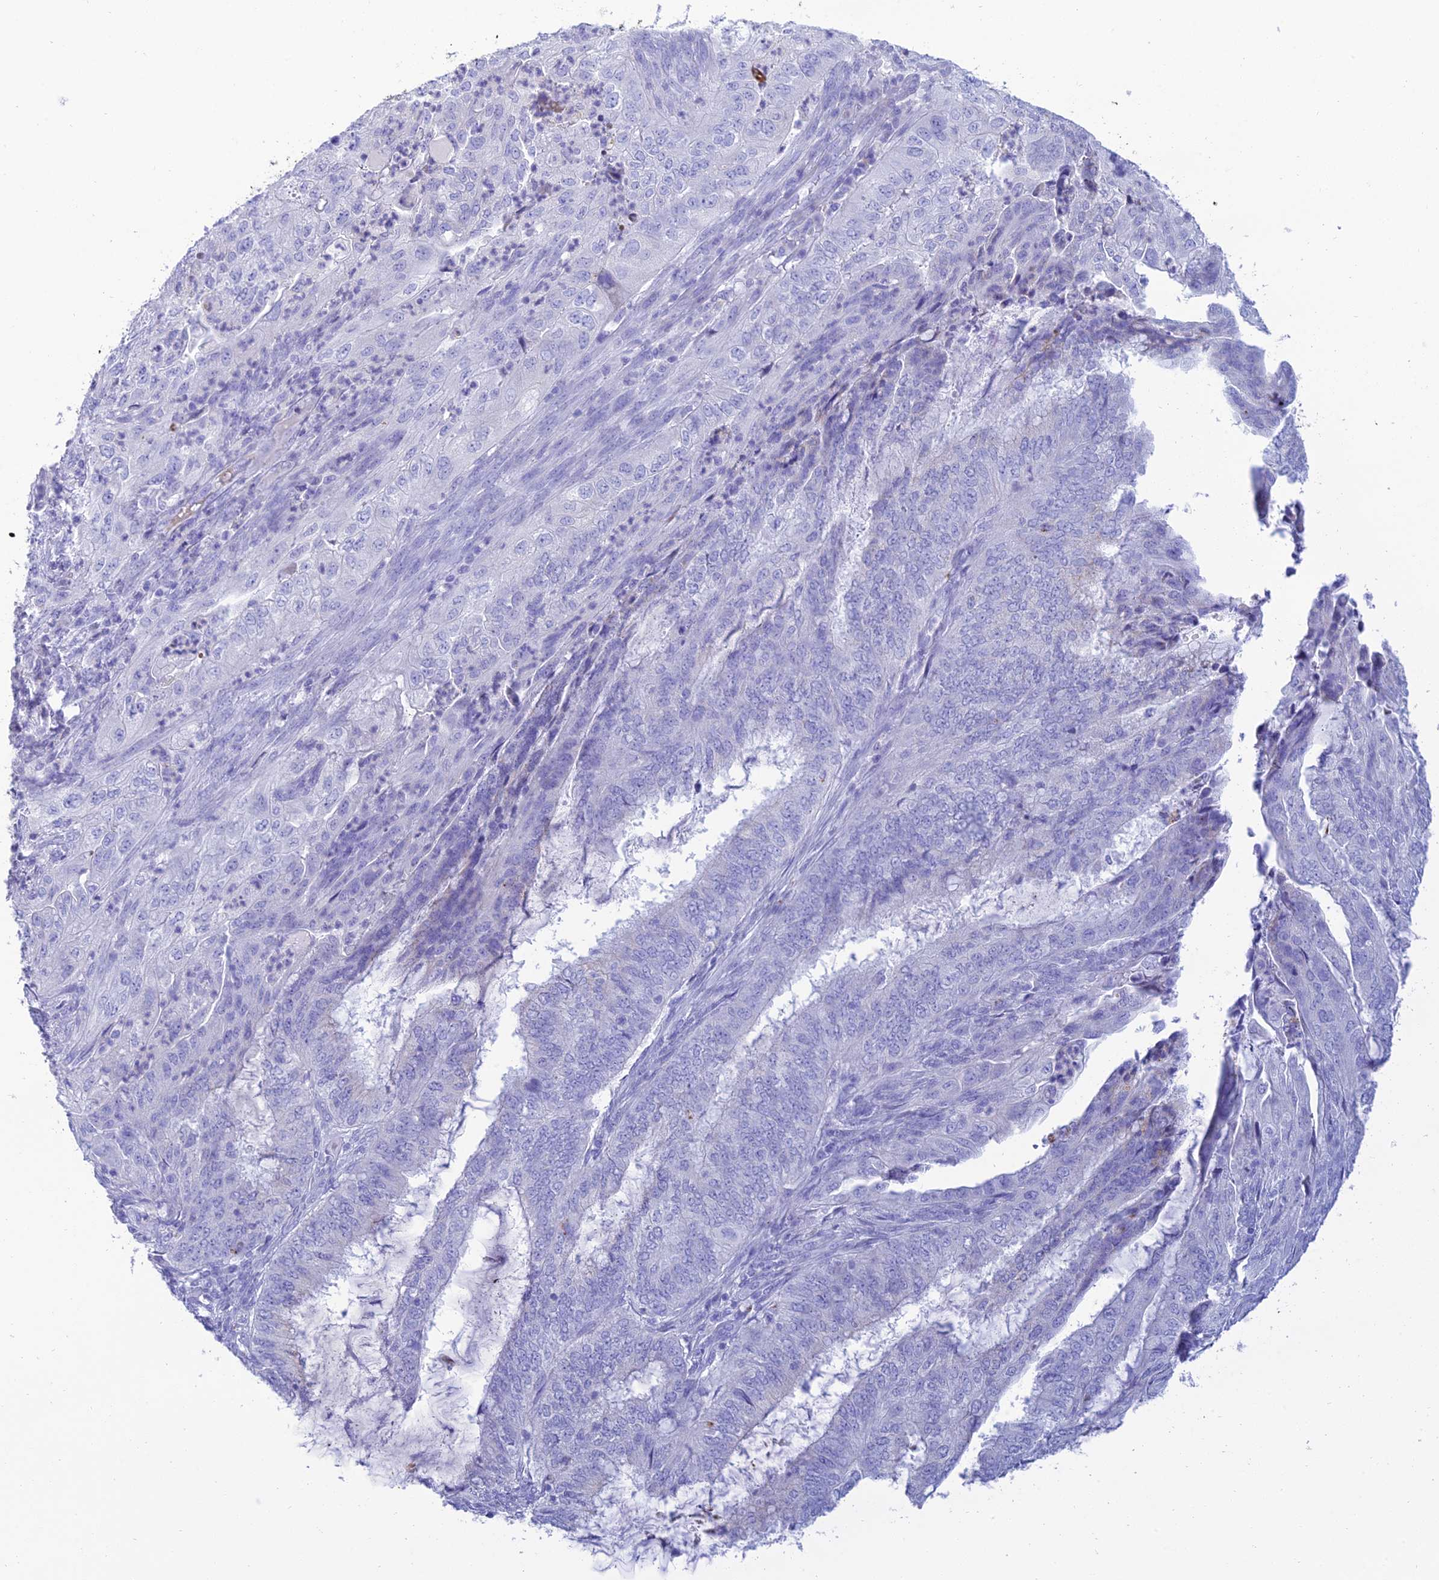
{"staining": {"intensity": "negative", "quantity": "none", "location": "none"}, "tissue": "endometrial cancer", "cell_type": "Tumor cells", "image_type": "cancer", "snomed": [{"axis": "morphology", "description": "Adenocarcinoma, NOS"}, {"axis": "topography", "description": "Endometrium"}], "caption": "This is an IHC photomicrograph of human endometrial cancer (adenocarcinoma). There is no staining in tumor cells.", "gene": "MAL2", "patient": {"sex": "female", "age": 51}}